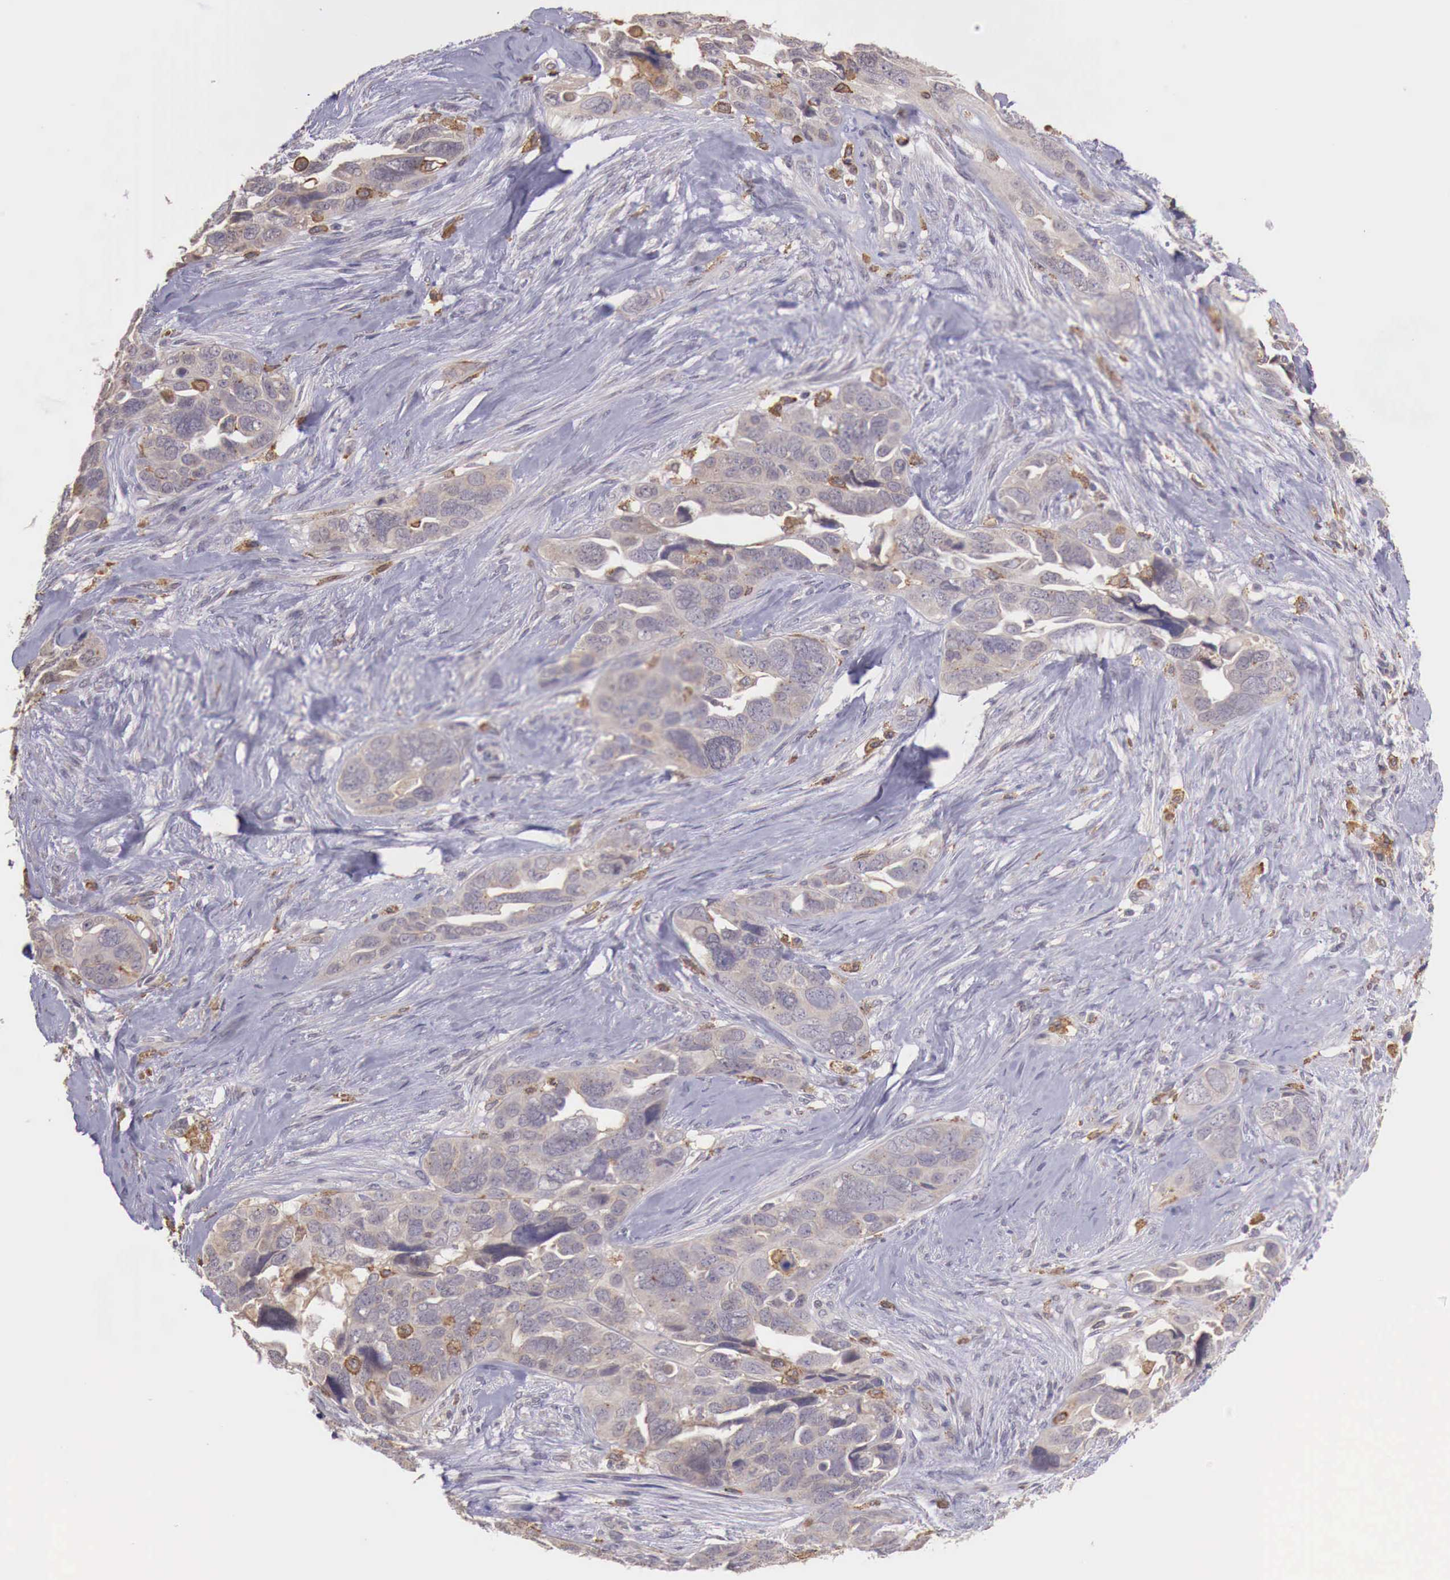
{"staining": {"intensity": "weak", "quantity": "25%-75%", "location": "cytoplasmic/membranous"}, "tissue": "ovarian cancer", "cell_type": "Tumor cells", "image_type": "cancer", "snomed": [{"axis": "morphology", "description": "Cystadenocarcinoma, serous, NOS"}, {"axis": "topography", "description": "Ovary"}], "caption": "Serous cystadenocarcinoma (ovarian) stained with DAB (3,3'-diaminobenzidine) immunohistochemistry (IHC) shows low levels of weak cytoplasmic/membranous expression in approximately 25%-75% of tumor cells. The protein of interest is stained brown, and the nuclei are stained in blue (DAB IHC with brightfield microscopy, high magnification).", "gene": "CHRDL1", "patient": {"sex": "female", "age": 63}}